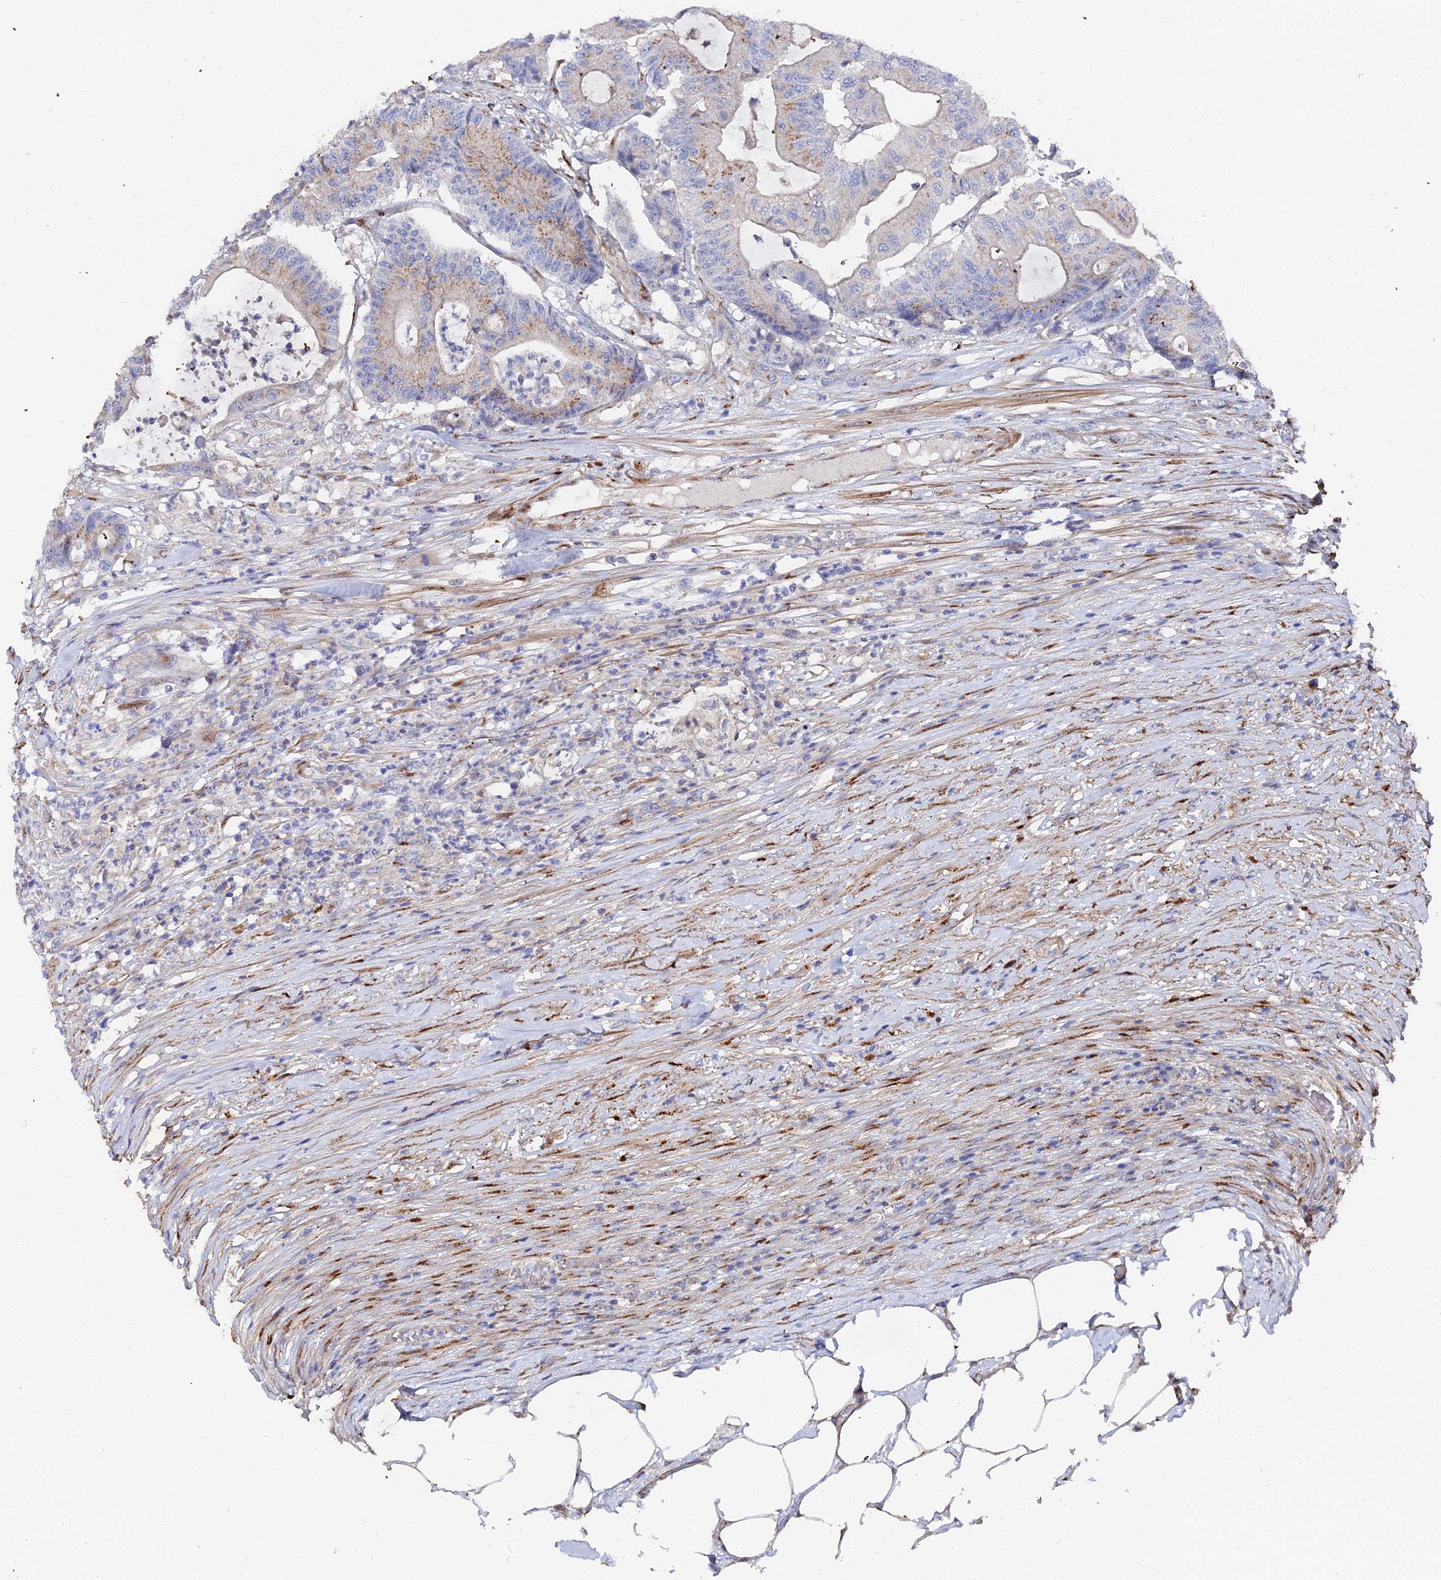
{"staining": {"intensity": "moderate", "quantity": "25%-75%", "location": "cytoplasmic/membranous"}, "tissue": "colorectal cancer", "cell_type": "Tumor cells", "image_type": "cancer", "snomed": [{"axis": "morphology", "description": "Adenocarcinoma, NOS"}, {"axis": "topography", "description": "Colon"}], "caption": "Colorectal cancer (adenocarcinoma) was stained to show a protein in brown. There is medium levels of moderate cytoplasmic/membranous positivity in approximately 25%-75% of tumor cells. Using DAB (3,3'-diaminobenzidine) (brown) and hematoxylin (blue) stains, captured at high magnification using brightfield microscopy.", "gene": "BORCS8", "patient": {"sex": "female", "age": 84}}